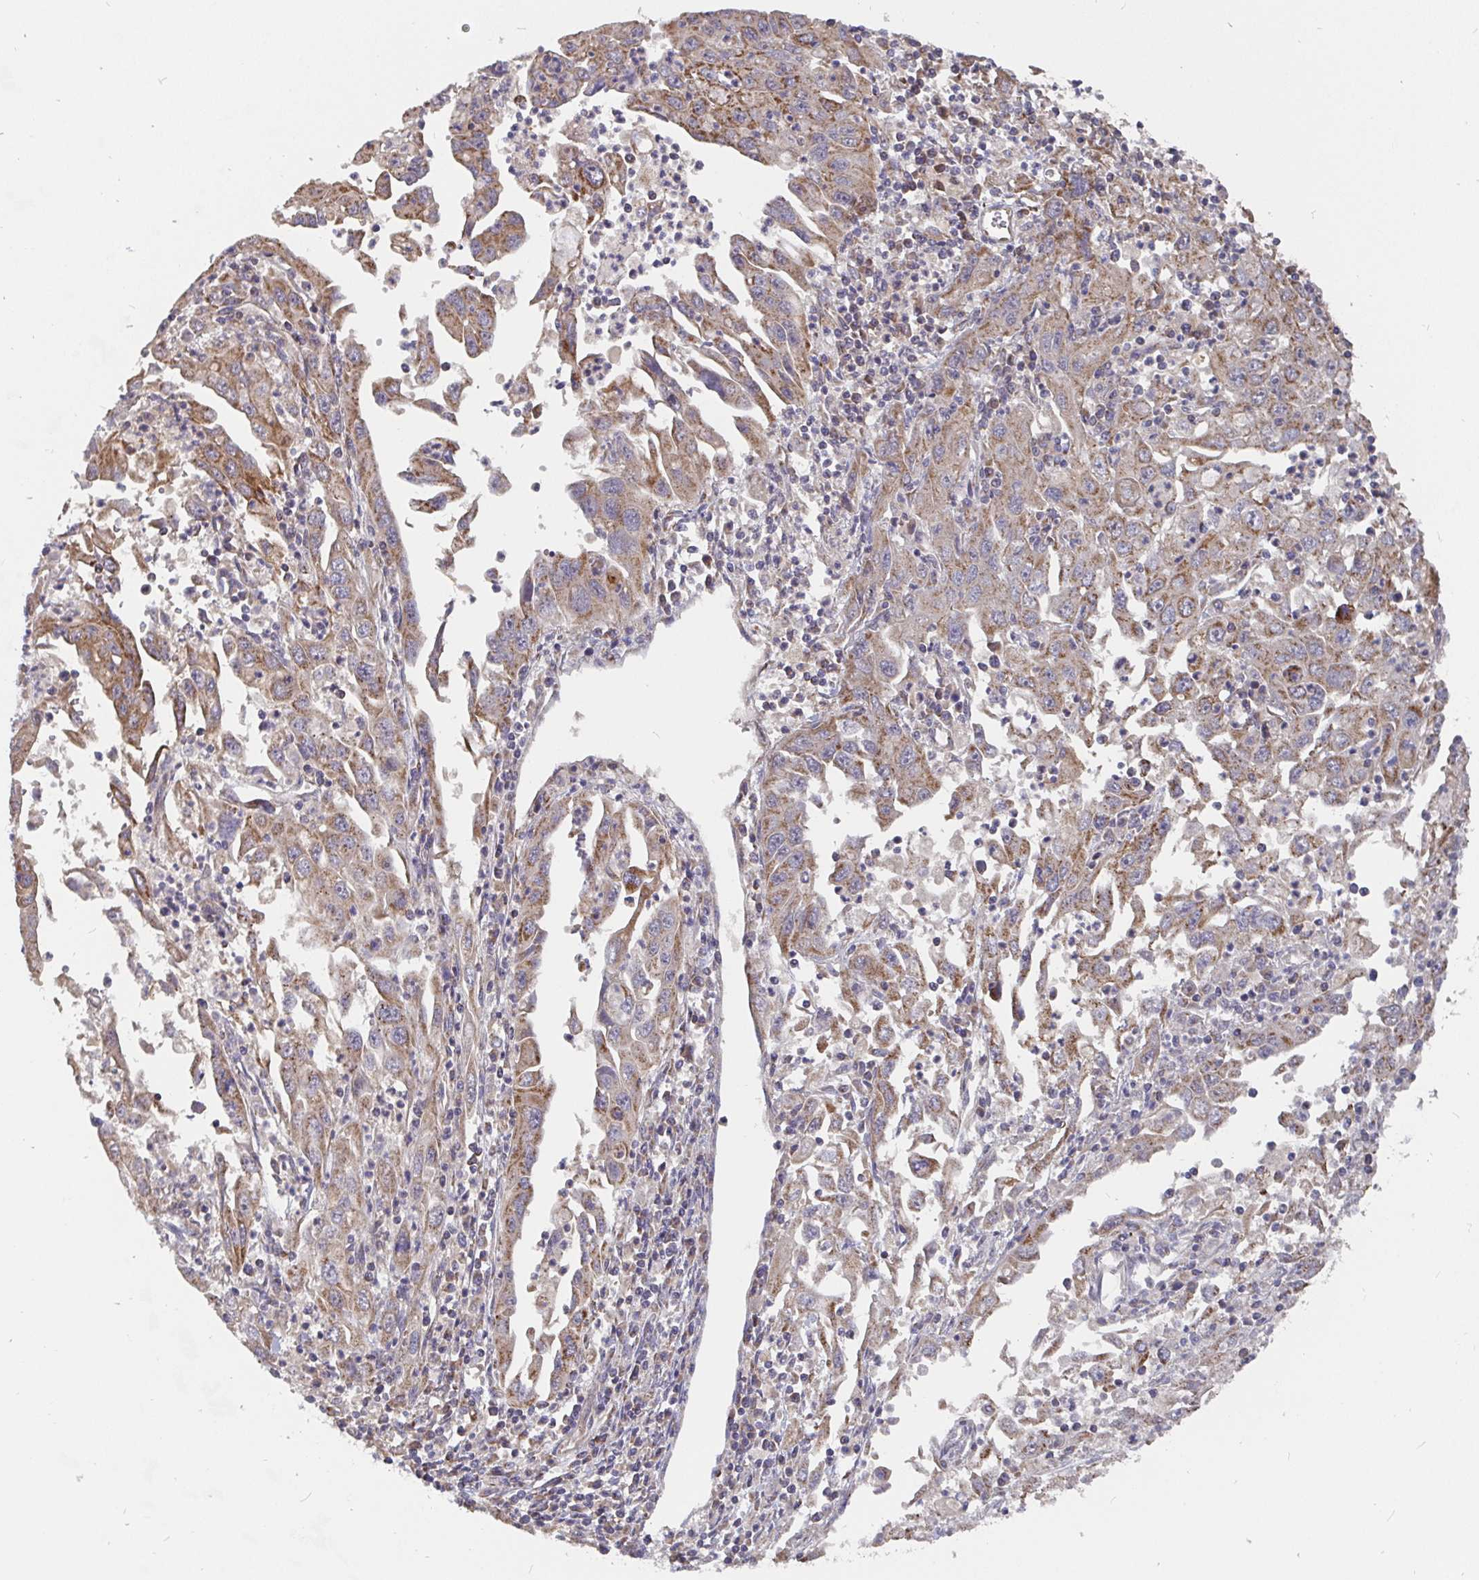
{"staining": {"intensity": "weak", "quantity": ">75%", "location": "cytoplasmic/membranous"}, "tissue": "endometrial cancer", "cell_type": "Tumor cells", "image_type": "cancer", "snomed": [{"axis": "morphology", "description": "Adenocarcinoma, NOS"}, {"axis": "topography", "description": "Uterus"}], "caption": "Protein expression analysis of human endometrial cancer reveals weak cytoplasmic/membranous expression in approximately >75% of tumor cells.", "gene": "PDF", "patient": {"sex": "female", "age": 62}}